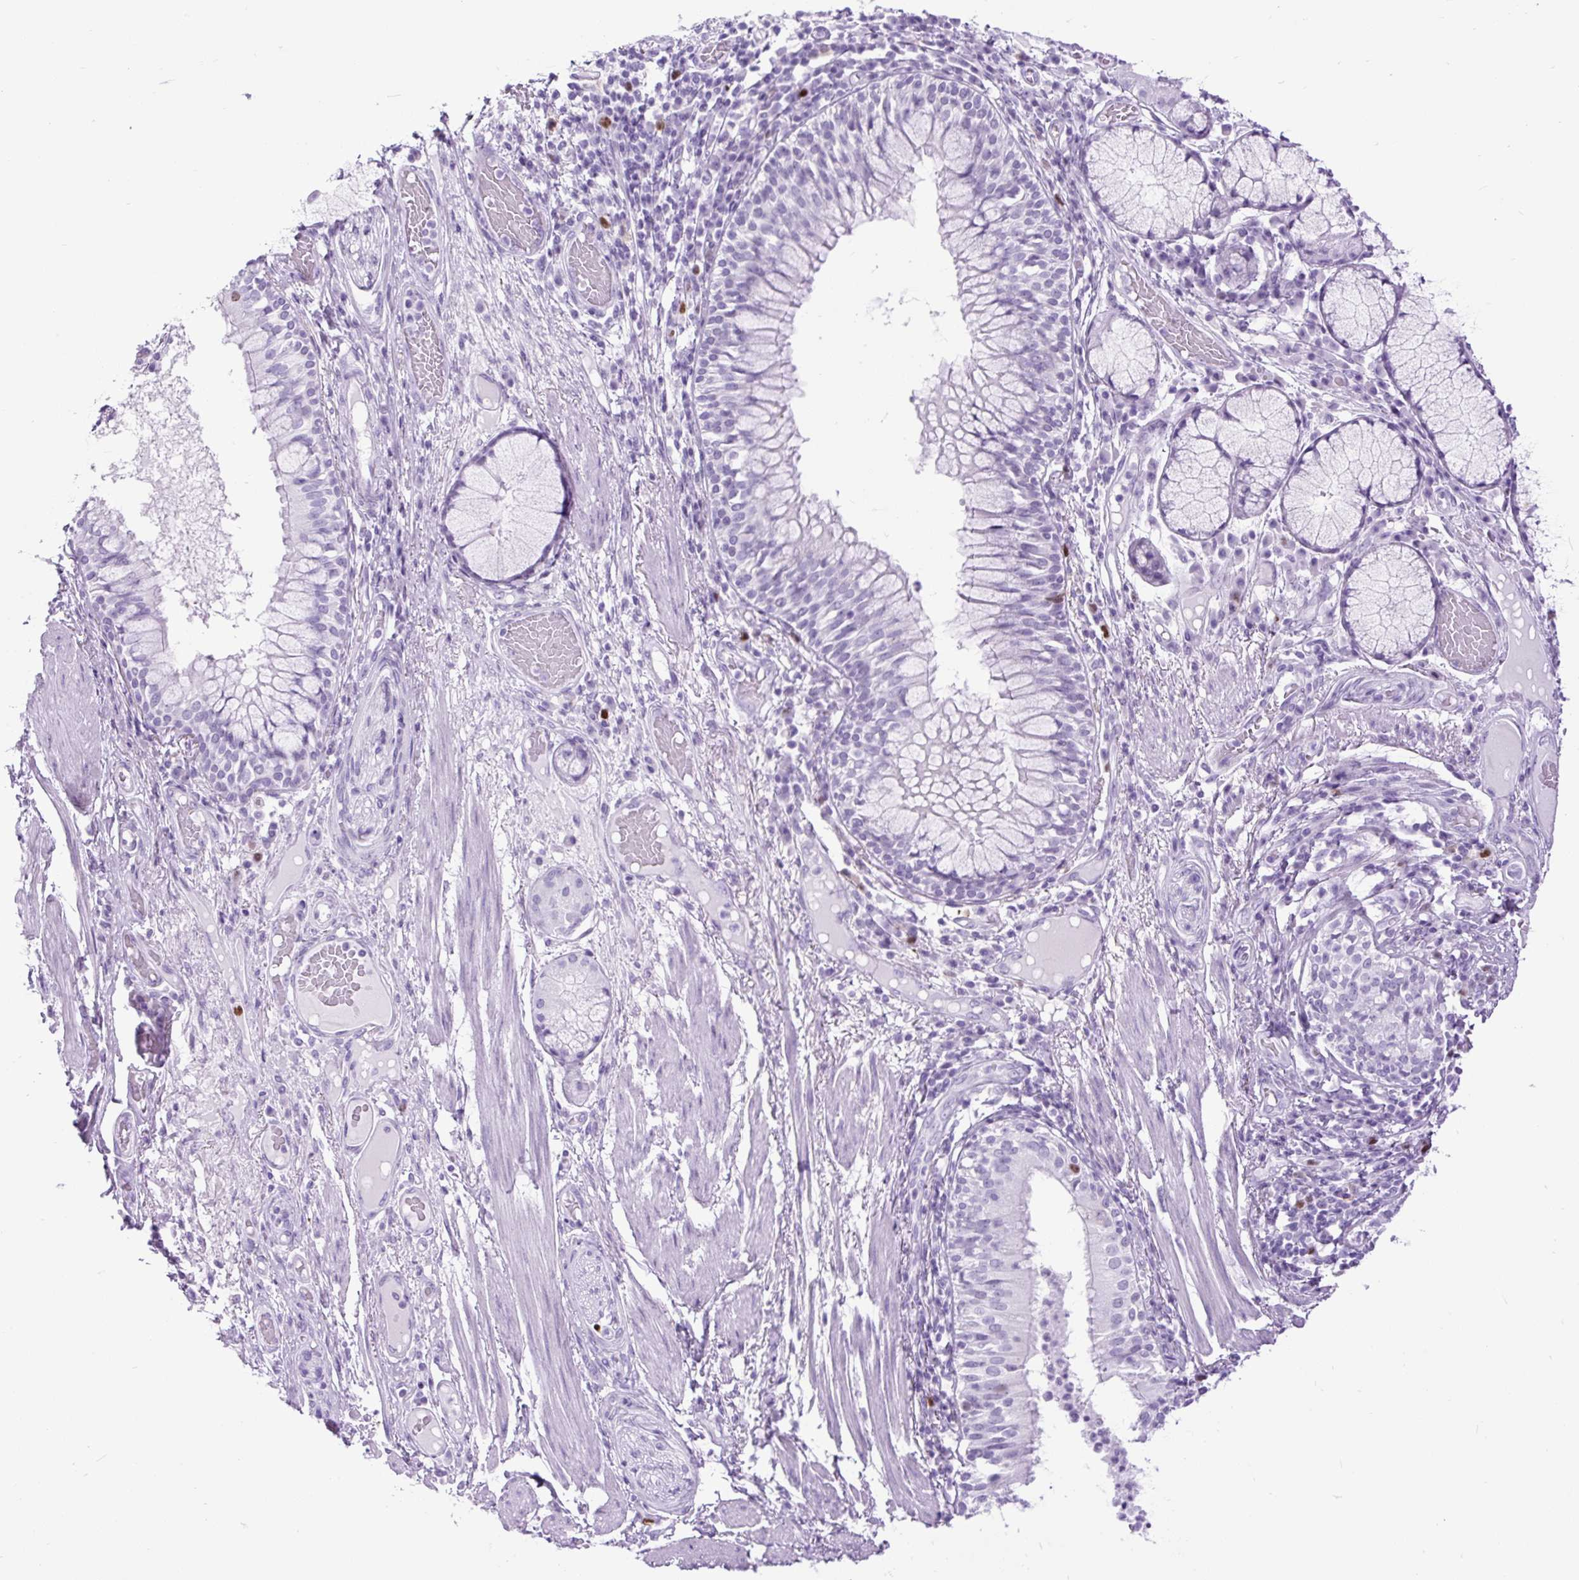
{"staining": {"intensity": "negative", "quantity": "none", "location": "none"}, "tissue": "soft tissue", "cell_type": "Fibroblasts", "image_type": "normal", "snomed": [{"axis": "morphology", "description": "Normal tissue, NOS"}, {"axis": "topography", "description": "Cartilage tissue"}, {"axis": "topography", "description": "Bronchus"}], "caption": "An image of soft tissue stained for a protein exhibits no brown staining in fibroblasts.", "gene": "RACGAP1", "patient": {"sex": "male", "age": 56}}